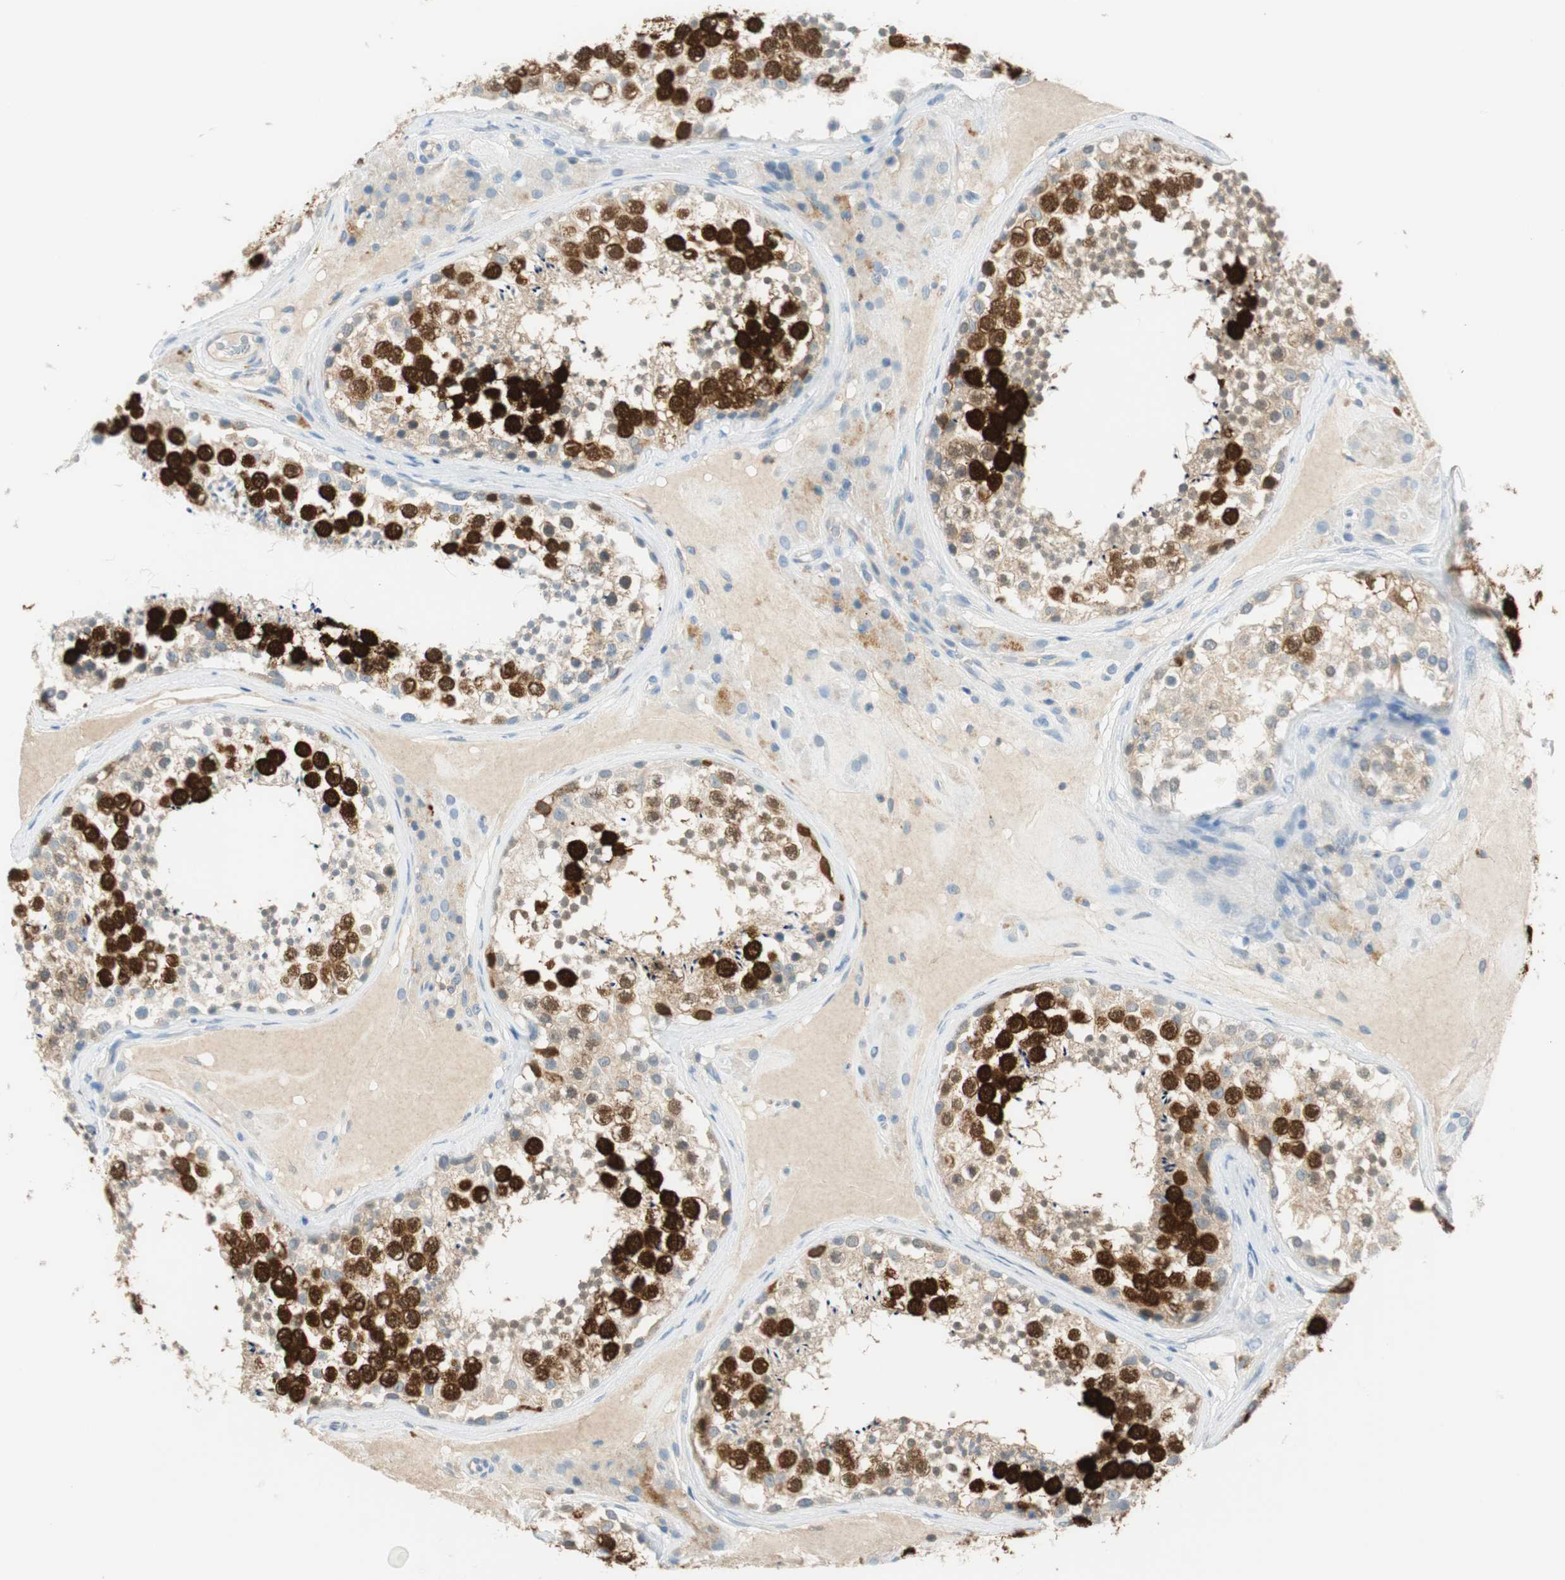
{"staining": {"intensity": "strong", "quantity": "25%-75%", "location": "nuclear"}, "tissue": "testis", "cell_type": "Cells in seminiferous ducts", "image_type": "normal", "snomed": [{"axis": "morphology", "description": "Normal tissue, NOS"}, {"axis": "topography", "description": "Testis"}], "caption": "Immunohistochemical staining of unremarkable human testis exhibits strong nuclear protein positivity in about 25%-75% of cells in seminiferous ducts. (DAB (3,3'-diaminobenzidine) IHC, brown staining for protein, blue staining for nuclei).", "gene": "PTTG1", "patient": {"sex": "male", "age": 46}}